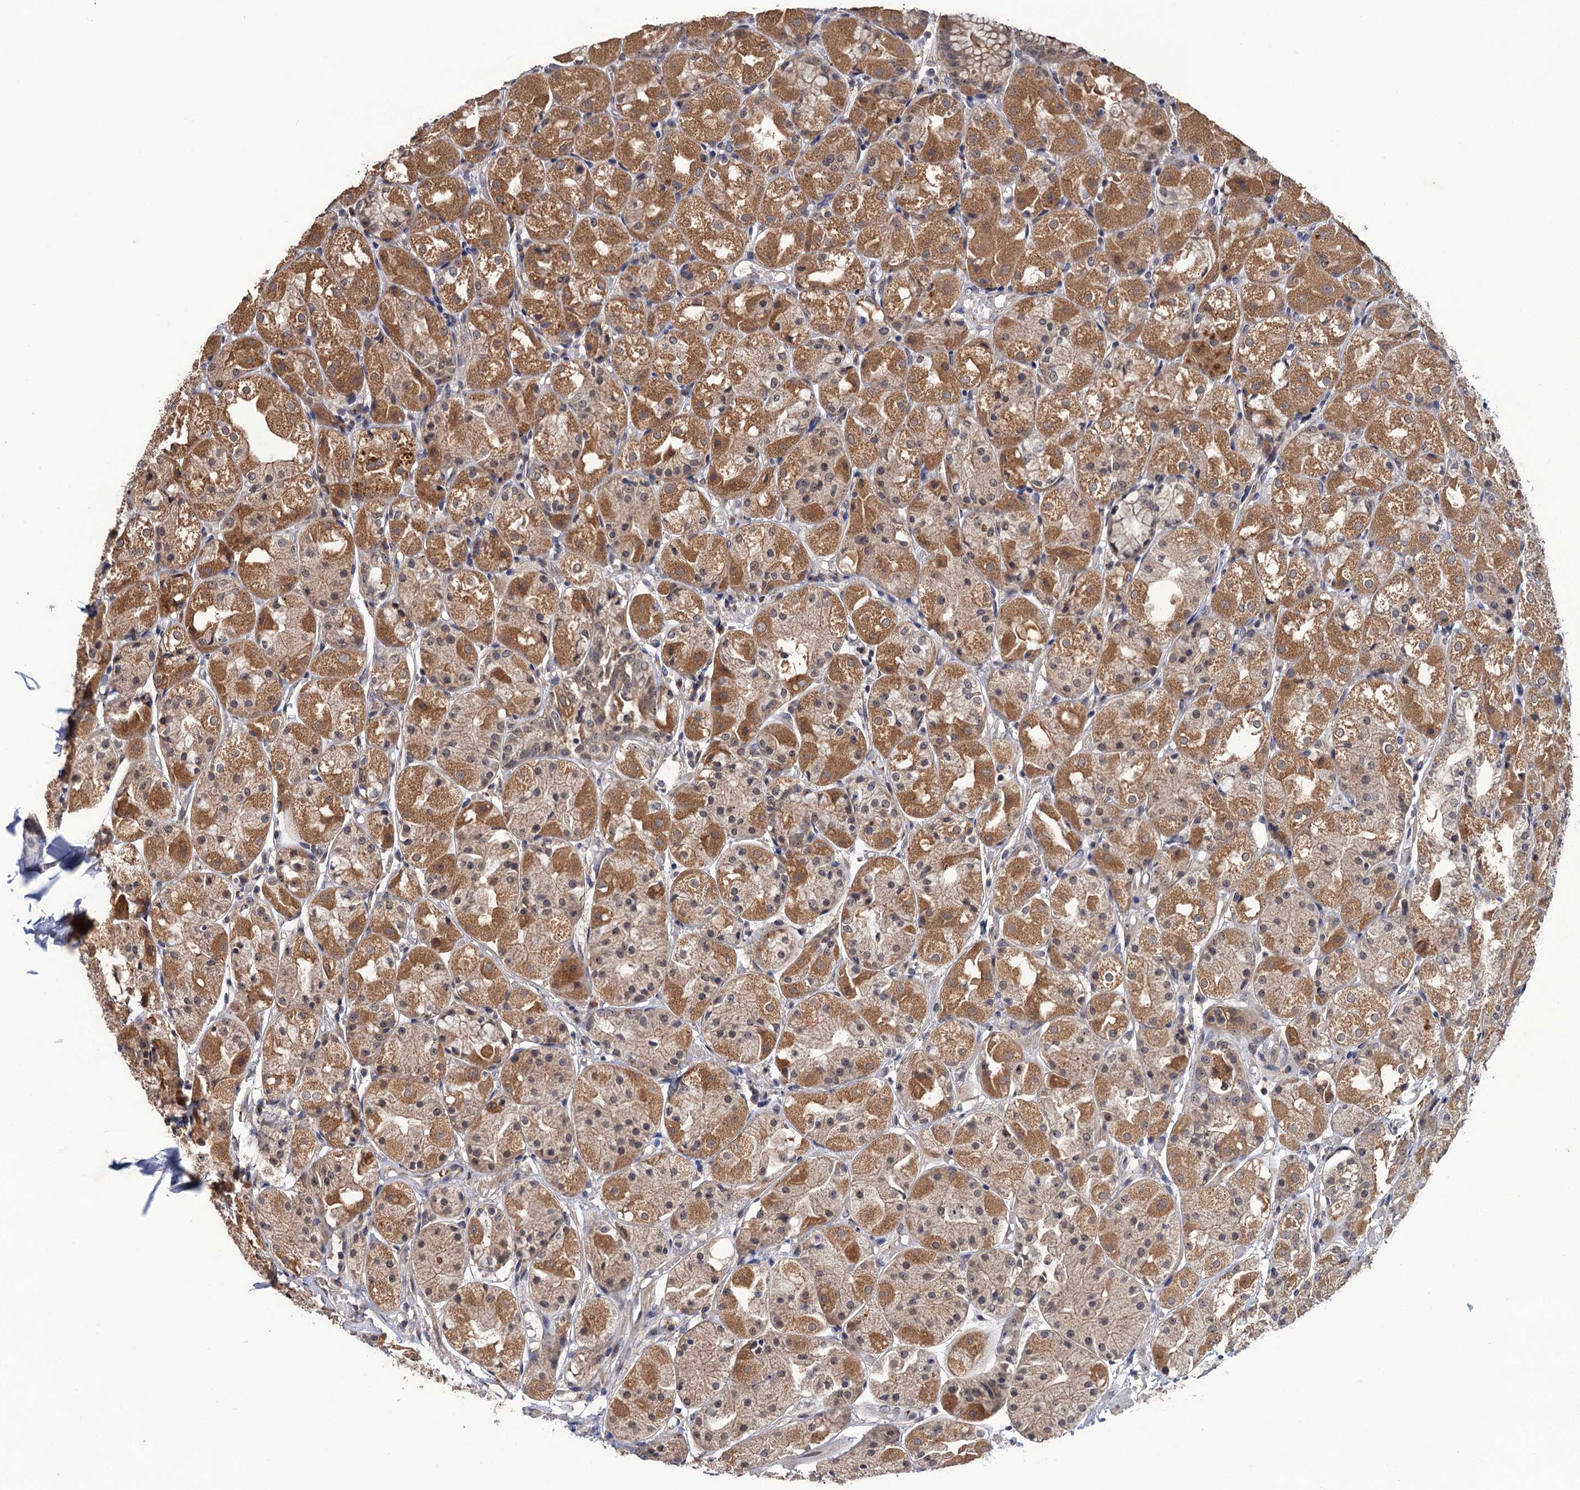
{"staining": {"intensity": "moderate", "quantity": ">75%", "location": "cytoplasmic/membranous,nuclear"}, "tissue": "stomach", "cell_type": "Glandular cells", "image_type": "normal", "snomed": [{"axis": "morphology", "description": "Normal tissue, NOS"}, {"axis": "topography", "description": "Stomach, upper"}], "caption": "This is an image of IHC staining of normal stomach, which shows moderate positivity in the cytoplasmic/membranous,nuclear of glandular cells.", "gene": "LRRC63", "patient": {"sex": "male", "age": 72}}